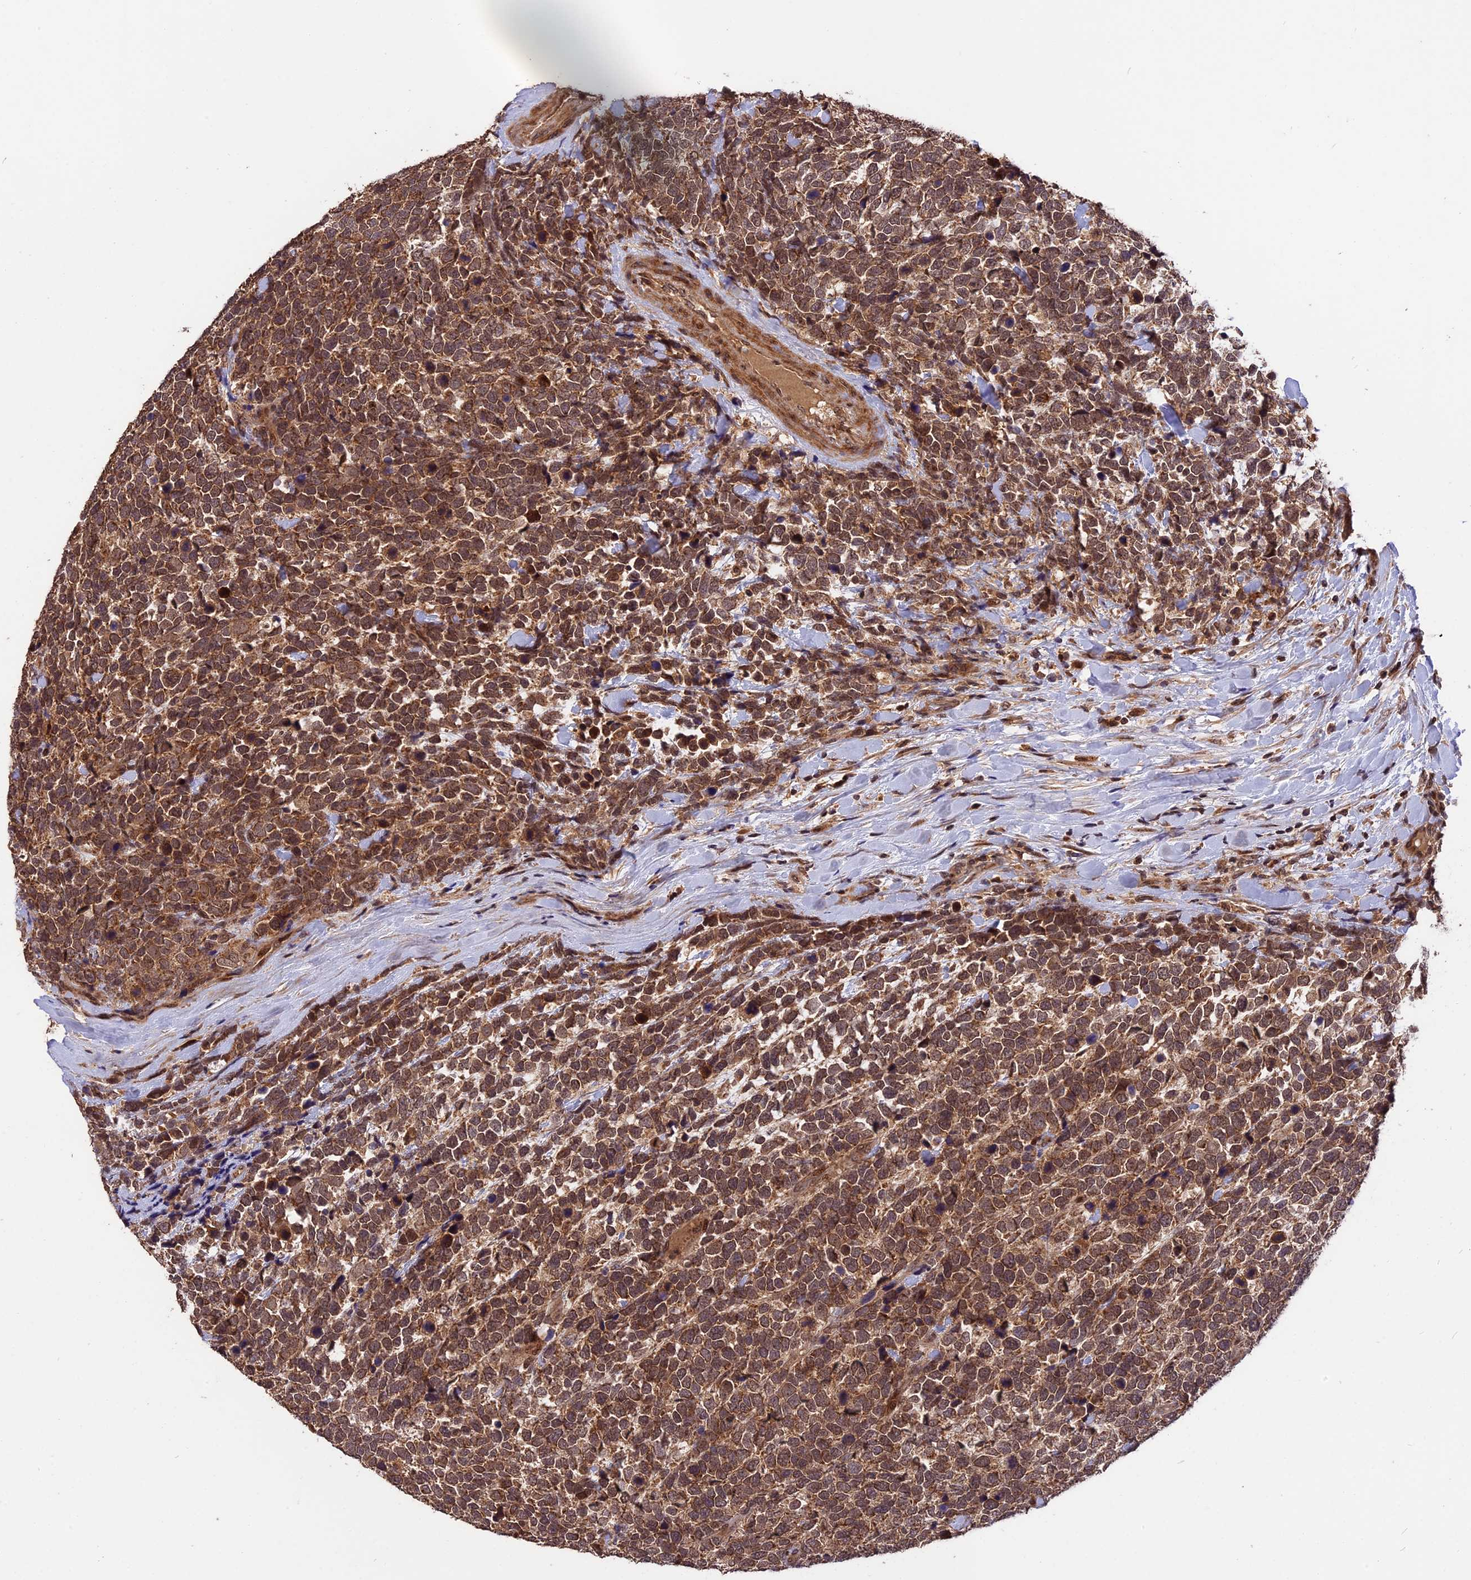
{"staining": {"intensity": "moderate", "quantity": ">75%", "location": "cytoplasmic/membranous,nuclear"}, "tissue": "urothelial cancer", "cell_type": "Tumor cells", "image_type": "cancer", "snomed": [{"axis": "morphology", "description": "Urothelial carcinoma, High grade"}, {"axis": "topography", "description": "Urinary bladder"}], "caption": "Urothelial cancer stained with a brown dye displays moderate cytoplasmic/membranous and nuclear positive positivity in about >75% of tumor cells.", "gene": "ESCO1", "patient": {"sex": "female", "age": 82}}